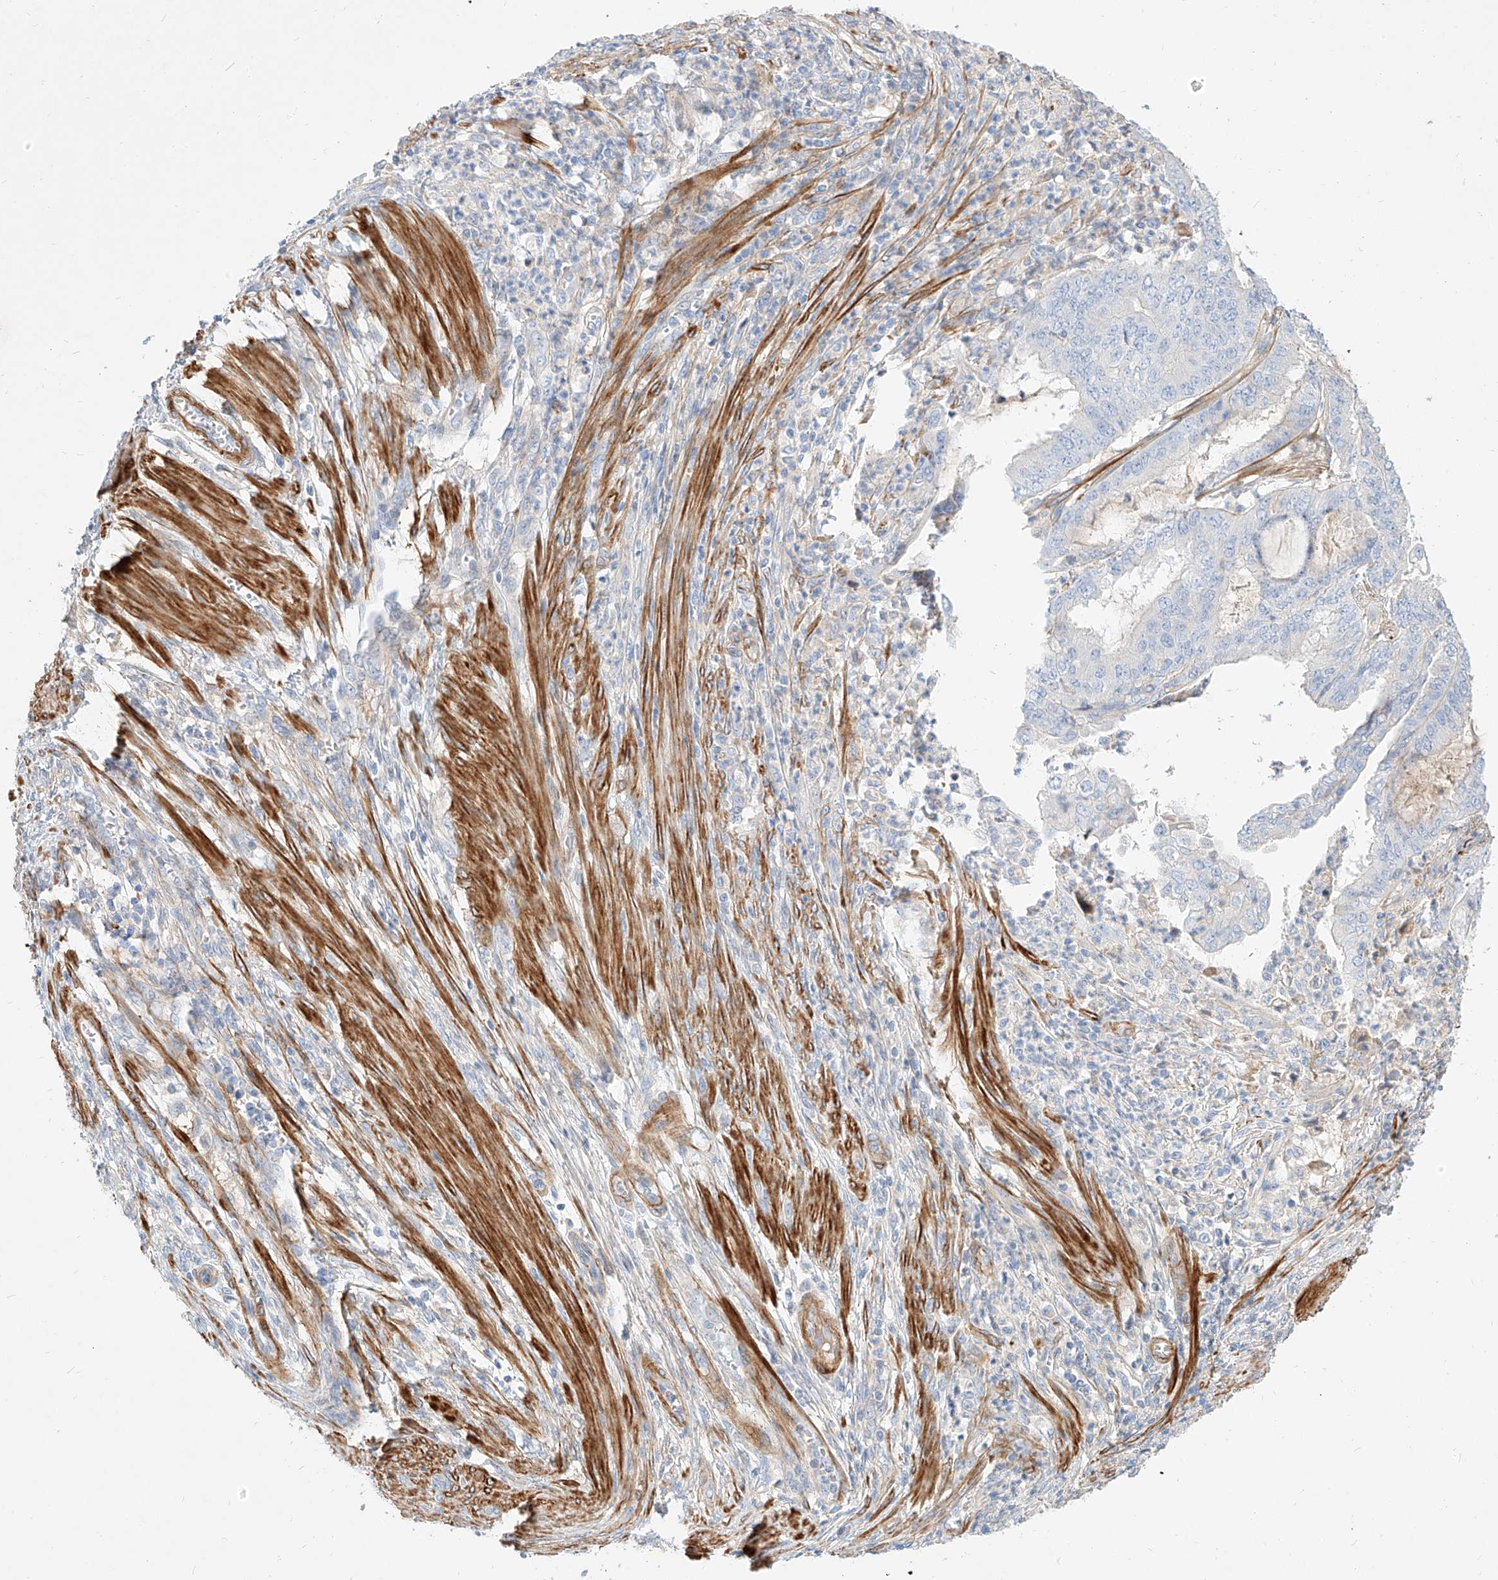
{"staining": {"intensity": "negative", "quantity": "none", "location": "none"}, "tissue": "endometrial cancer", "cell_type": "Tumor cells", "image_type": "cancer", "snomed": [{"axis": "morphology", "description": "Adenocarcinoma, NOS"}, {"axis": "topography", "description": "Endometrium"}], "caption": "Tumor cells are negative for protein expression in human endometrial adenocarcinoma. (Stains: DAB (3,3'-diaminobenzidine) immunohistochemistry (IHC) with hematoxylin counter stain, Microscopy: brightfield microscopy at high magnification).", "gene": "KCNH5", "patient": {"sex": "female", "age": 51}}